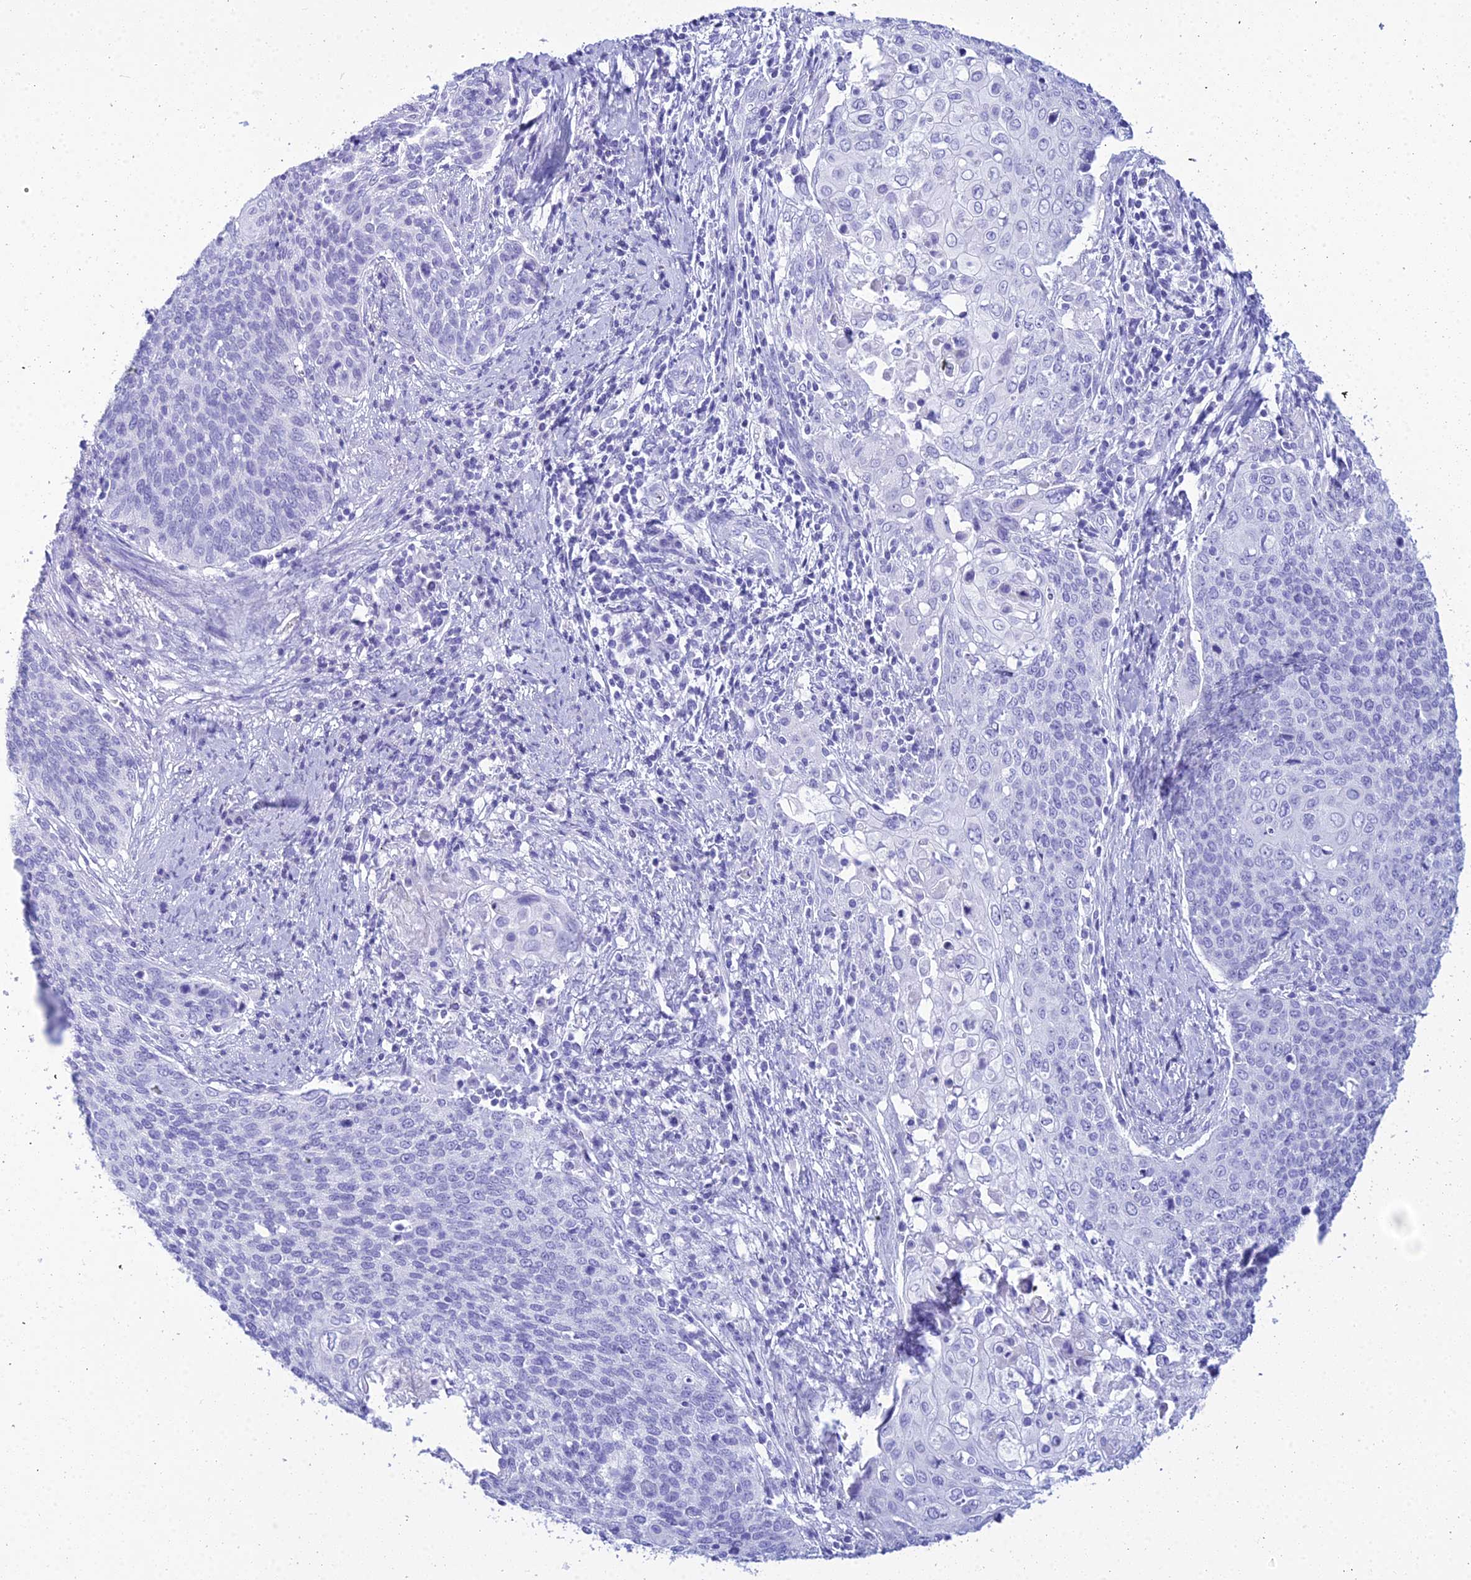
{"staining": {"intensity": "negative", "quantity": "none", "location": "none"}, "tissue": "cervical cancer", "cell_type": "Tumor cells", "image_type": "cancer", "snomed": [{"axis": "morphology", "description": "Squamous cell carcinoma, NOS"}, {"axis": "topography", "description": "Cervix"}], "caption": "DAB (3,3'-diaminobenzidine) immunohistochemical staining of cervical cancer (squamous cell carcinoma) shows no significant expression in tumor cells.", "gene": "ZNF442", "patient": {"sex": "female", "age": 39}}